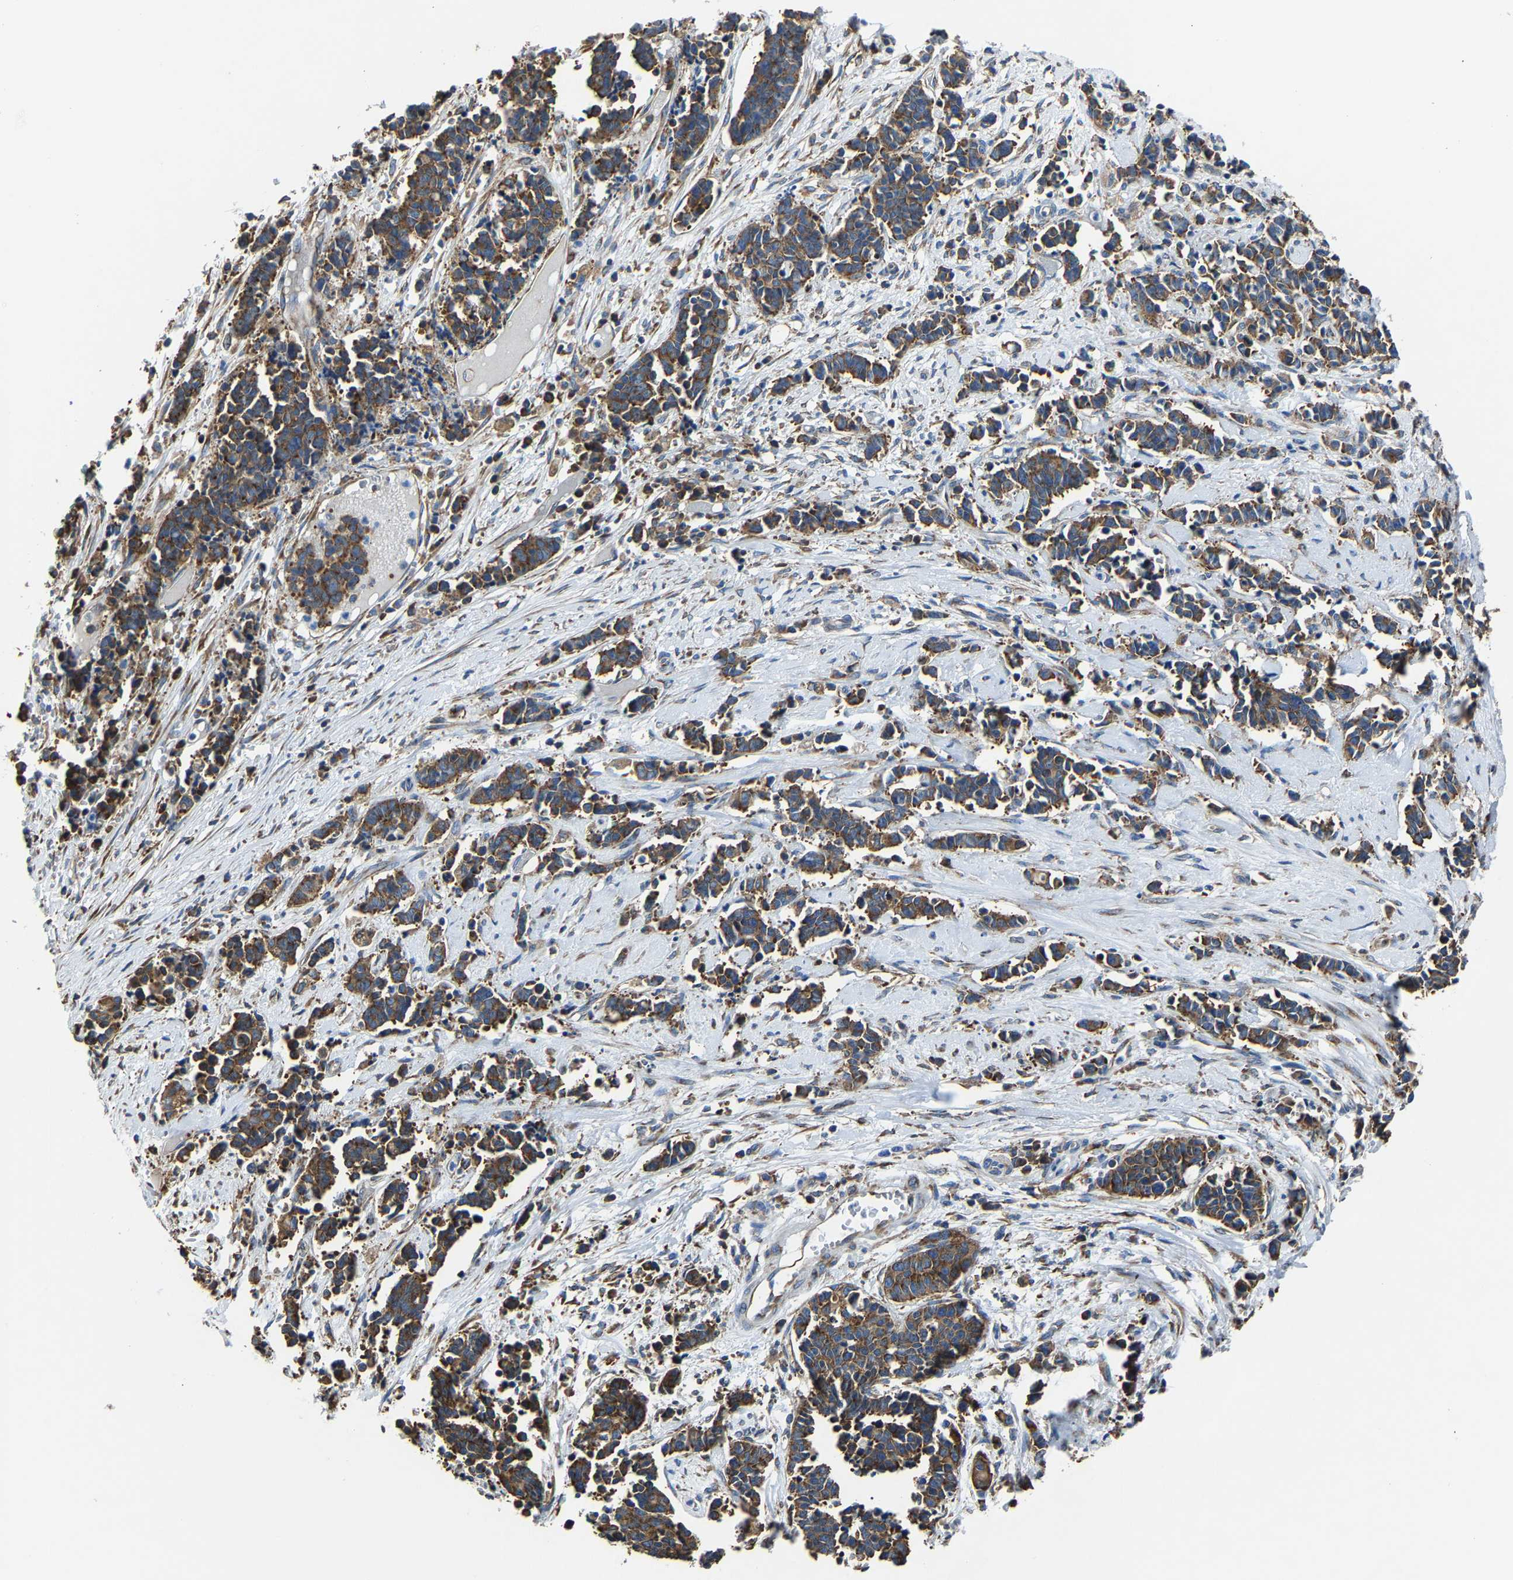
{"staining": {"intensity": "strong", "quantity": ">75%", "location": "cytoplasmic/membranous"}, "tissue": "cervical cancer", "cell_type": "Tumor cells", "image_type": "cancer", "snomed": [{"axis": "morphology", "description": "Squamous cell carcinoma, NOS"}, {"axis": "topography", "description": "Cervix"}], "caption": "Cervical cancer (squamous cell carcinoma) tissue reveals strong cytoplasmic/membranous positivity in approximately >75% of tumor cells, visualized by immunohistochemistry.", "gene": "G3BP2", "patient": {"sex": "female", "age": 35}}